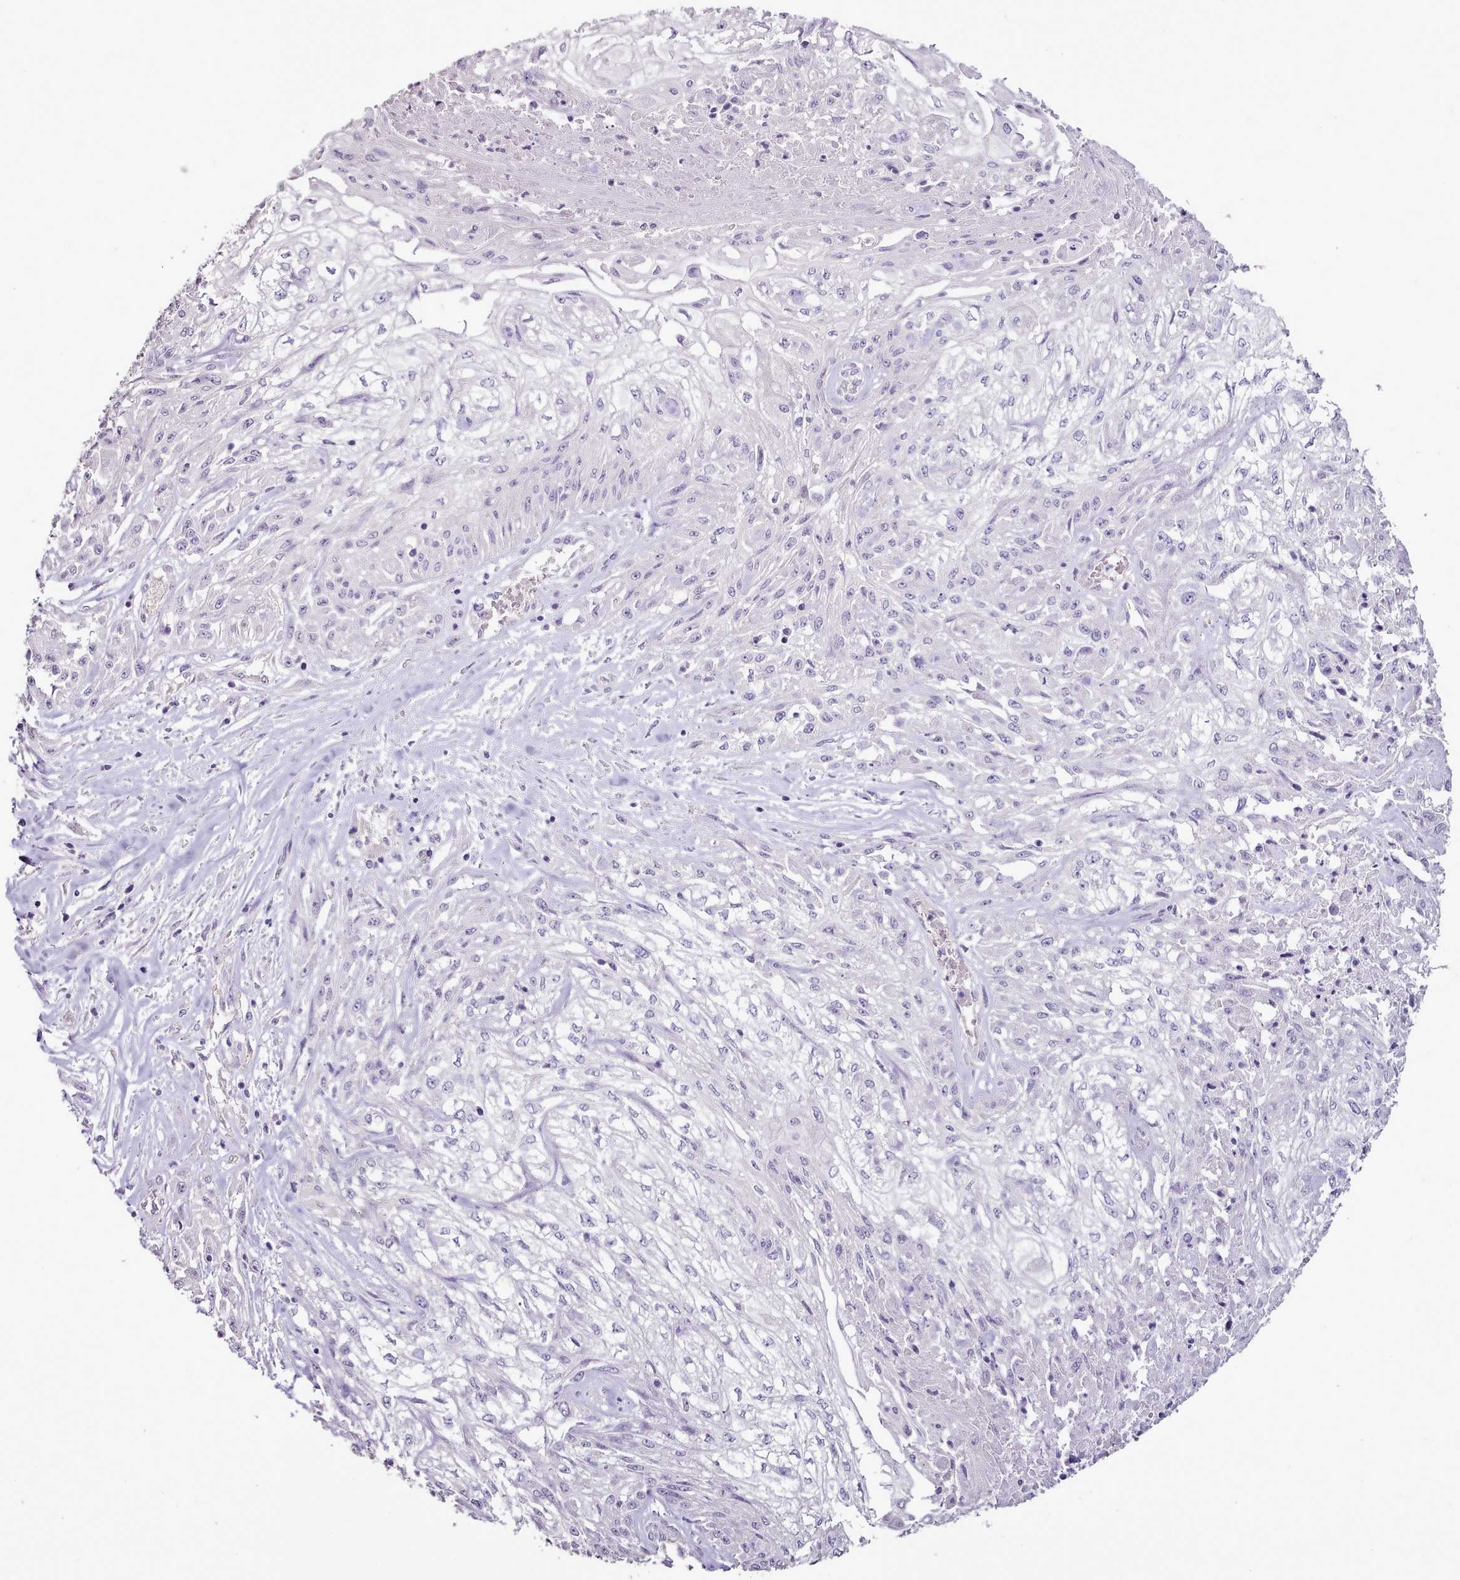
{"staining": {"intensity": "negative", "quantity": "none", "location": "none"}, "tissue": "skin cancer", "cell_type": "Tumor cells", "image_type": "cancer", "snomed": [{"axis": "morphology", "description": "Squamous cell carcinoma, NOS"}, {"axis": "morphology", "description": "Squamous cell carcinoma, metastatic, NOS"}, {"axis": "topography", "description": "Skin"}, {"axis": "topography", "description": "Lymph node"}], "caption": "Histopathology image shows no protein staining in tumor cells of skin cancer tissue. (DAB immunohistochemistry (IHC), high magnification).", "gene": "BLOC1S2", "patient": {"sex": "male", "age": 75}}